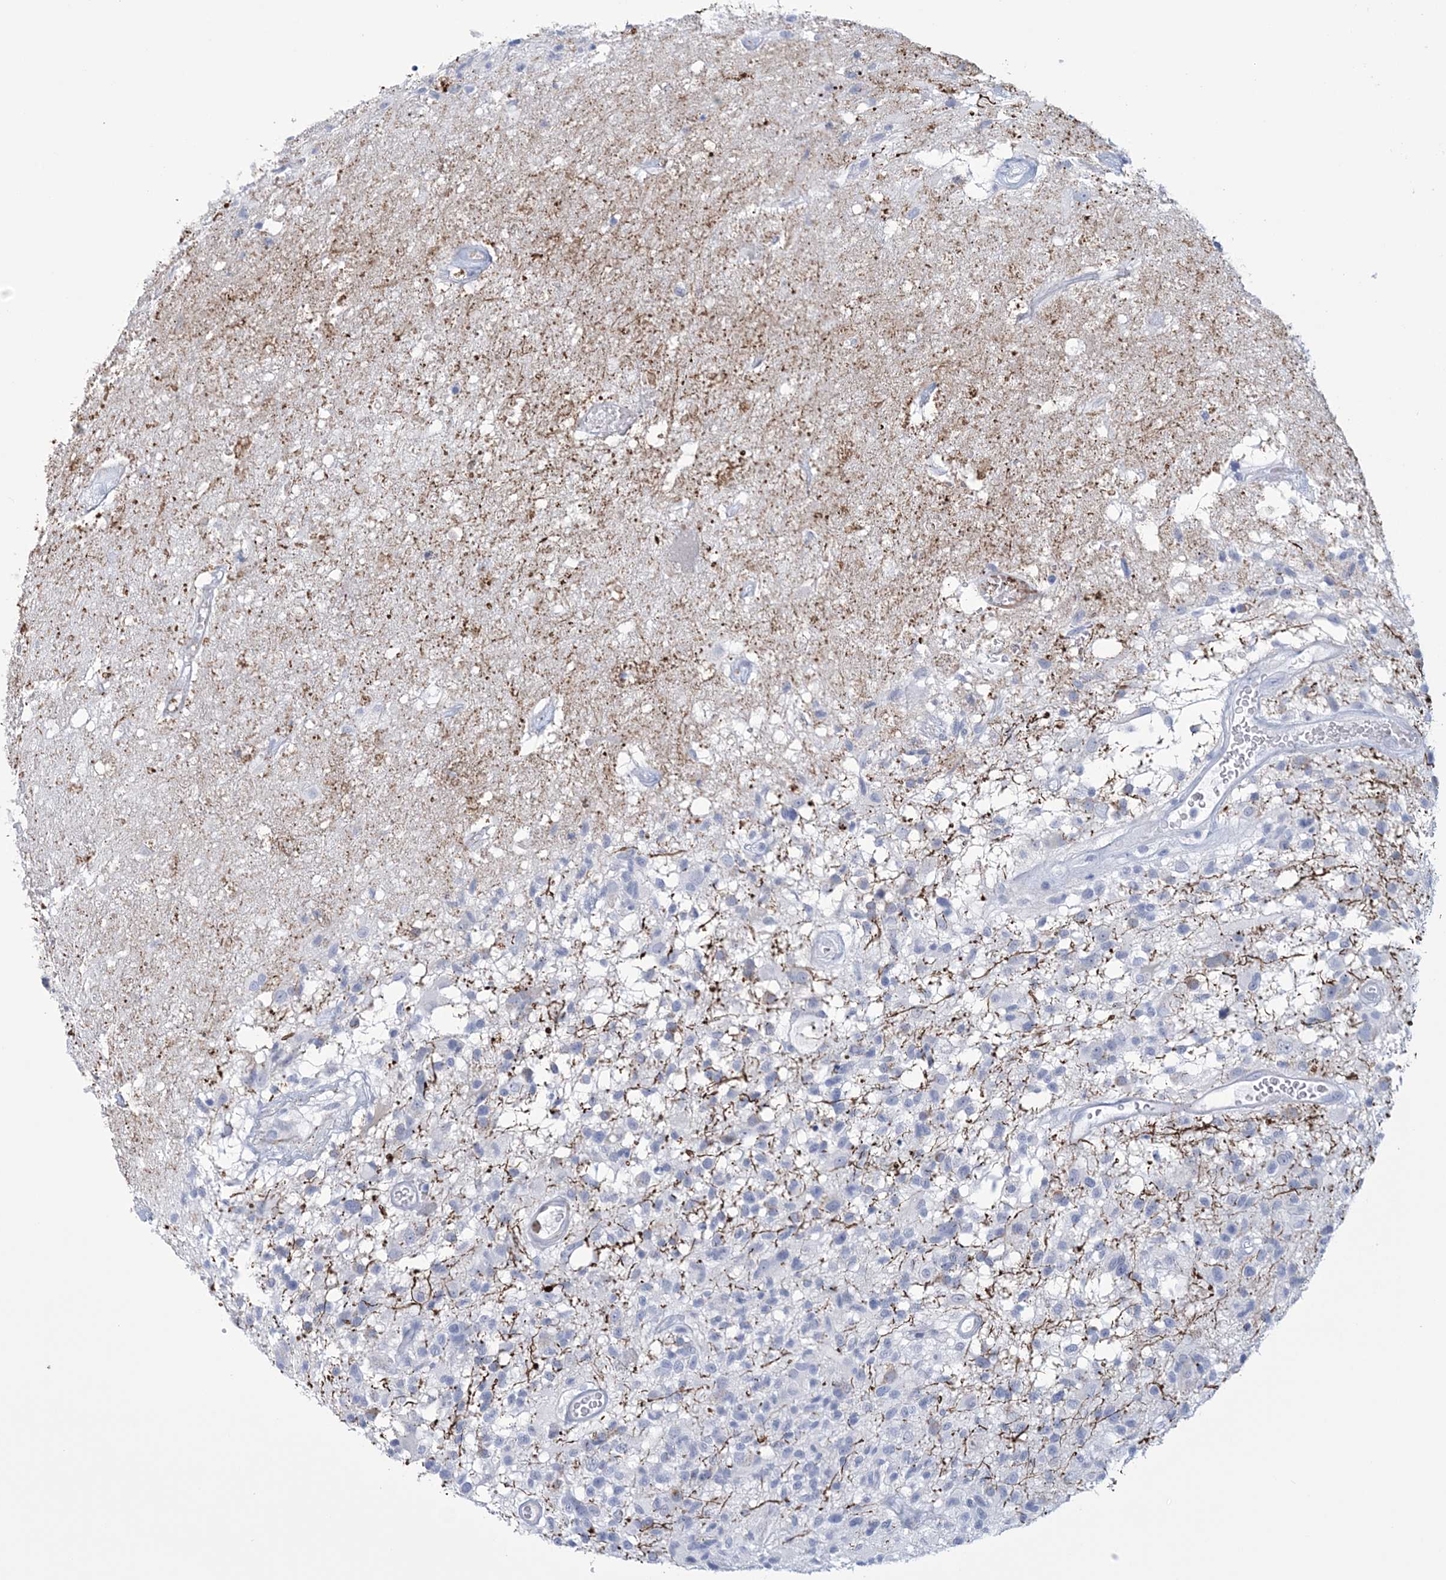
{"staining": {"intensity": "negative", "quantity": "none", "location": "none"}, "tissue": "glioma", "cell_type": "Tumor cells", "image_type": "cancer", "snomed": [{"axis": "morphology", "description": "Glioma, malignant, High grade"}, {"axis": "morphology", "description": "Glioblastoma, NOS"}, {"axis": "topography", "description": "Brain"}], "caption": "Human malignant high-grade glioma stained for a protein using IHC reveals no expression in tumor cells.", "gene": "DPCD", "patient": {"sex": "male", "age": 60}}